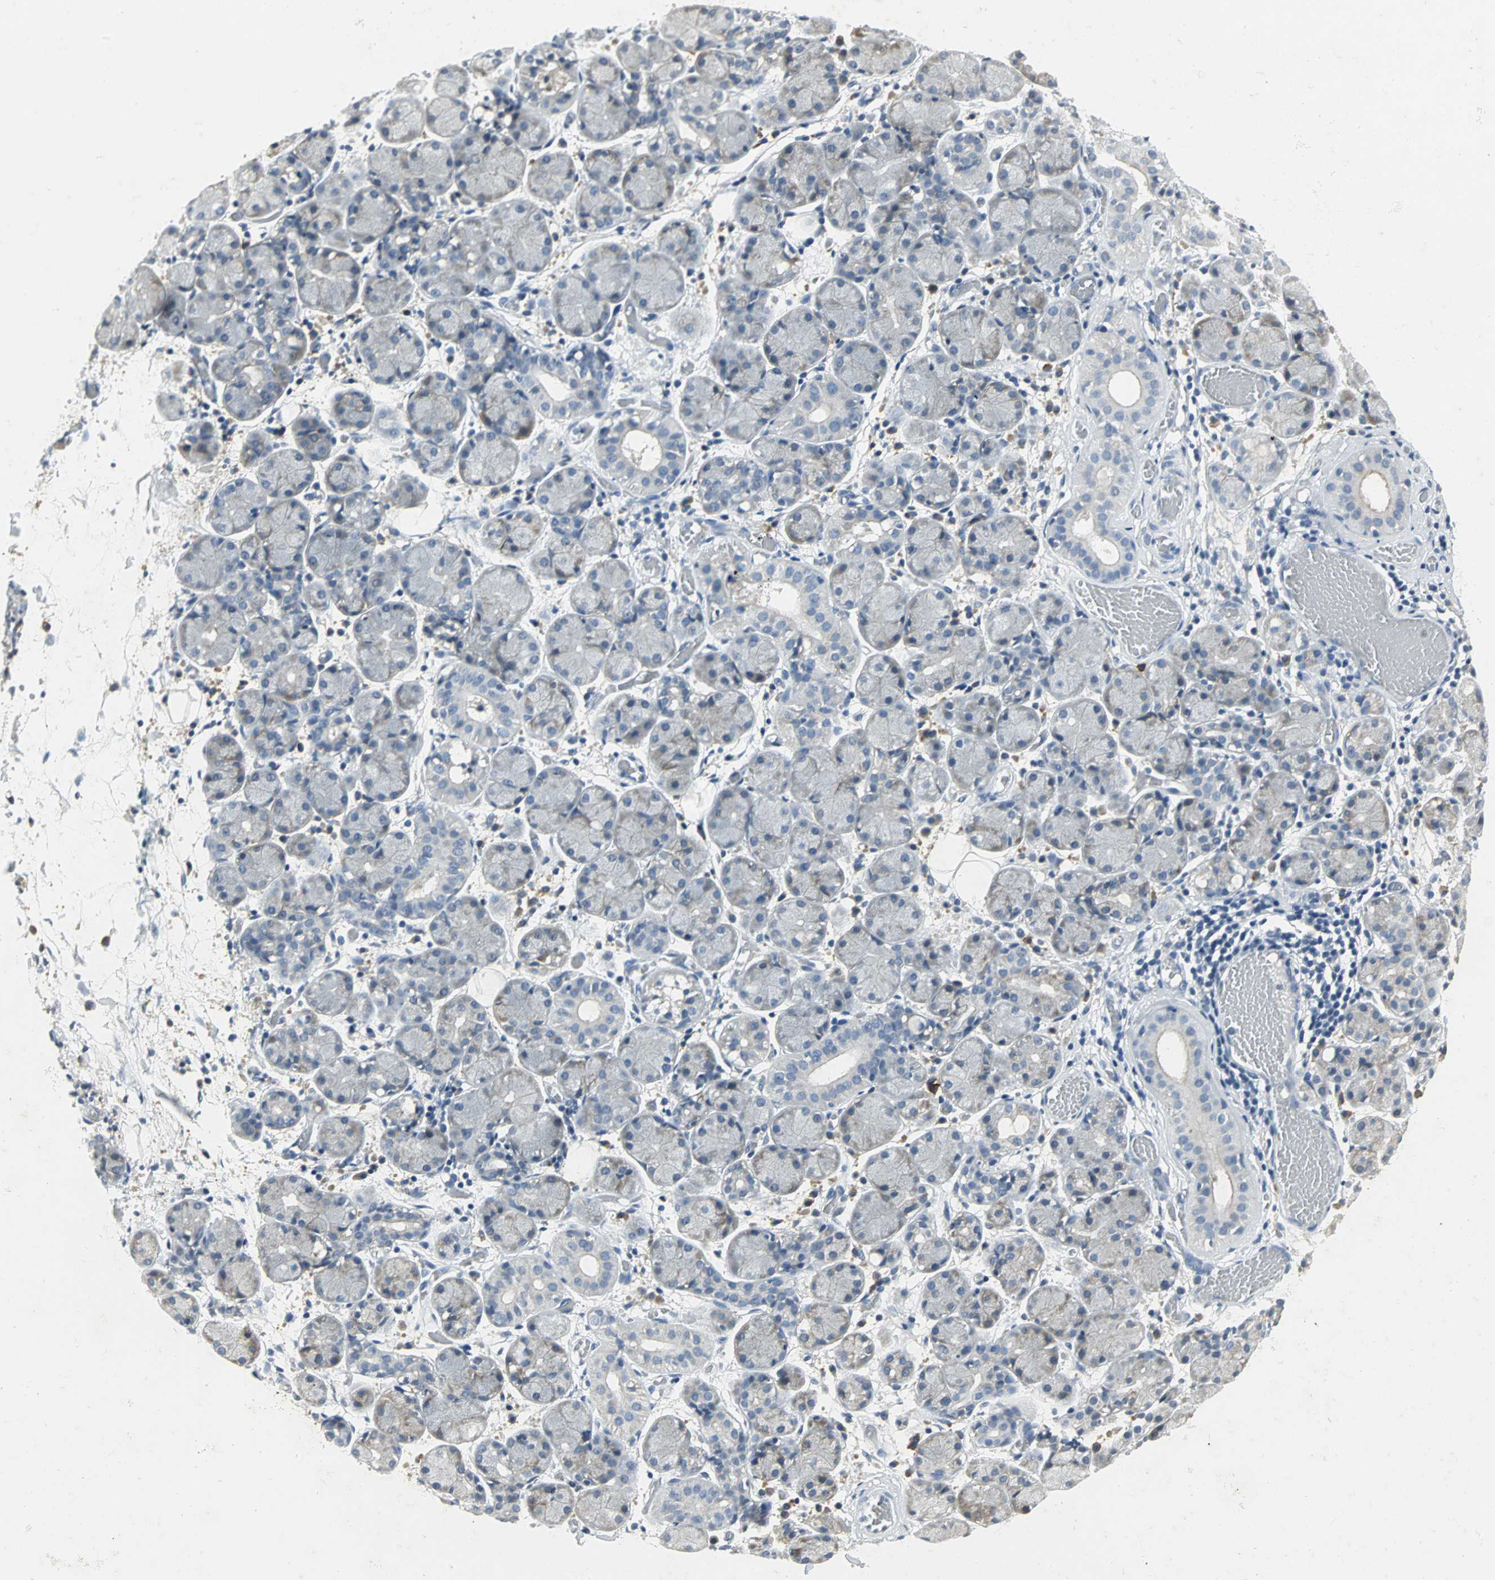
{"staining": {"intensity": "weak", "quantity": "<25%", "location": "cytoplasmic/membranous"}, "tissue": "salivary gland", "cell_type": "Glandular cells", "image_type": "normal", "snomed": [{"axis": "morphology", "description": "Normal tissue, NOS"}, {"axis": "topography", "description": "Salivary gland"}], "caption": "High power microscopy histopathology image of an immunohistochemistry (IHC) histopathology image of benign salivary gland, revealing no significant staining in glandular cells.", "gene": "SLC2A5", "patient": {"sex": "female", "age": 24}}